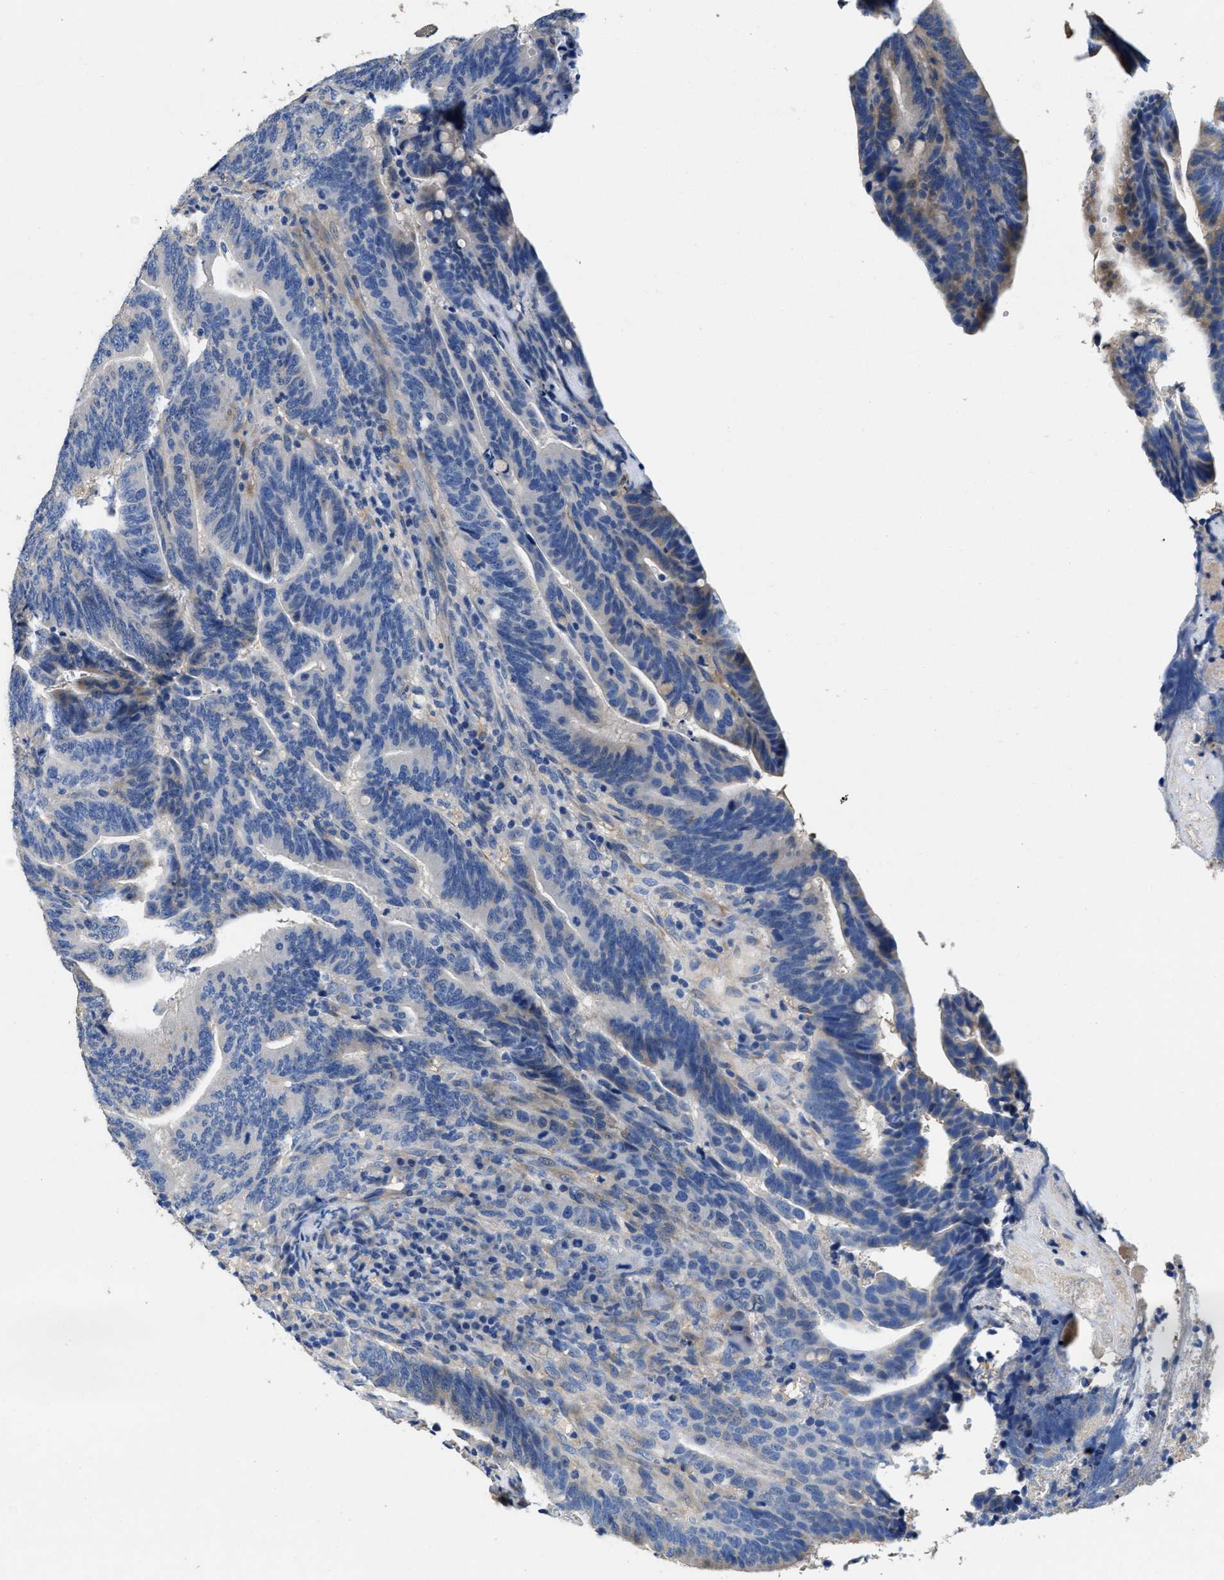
{"staining": {"intensity": "negative", "quantity": "none", "location": "none"}, "tissue": "colorectal cancer", "cell_type": "Tumor cells", "image_type": "cancer", "snomed": [{"axis": "morphology", "description": "Adenocarcinoma, NOS"}, {"axis": "topography", "description": "Colon"}], "caption": "High power microscopy micrograph of an immunohistochemistry (IHC) micrograph of colorectal cancer, revealing no significant staining in tumor cells.", "gene": "PEG10", "patient": {"sex": "female", "age": 66}}